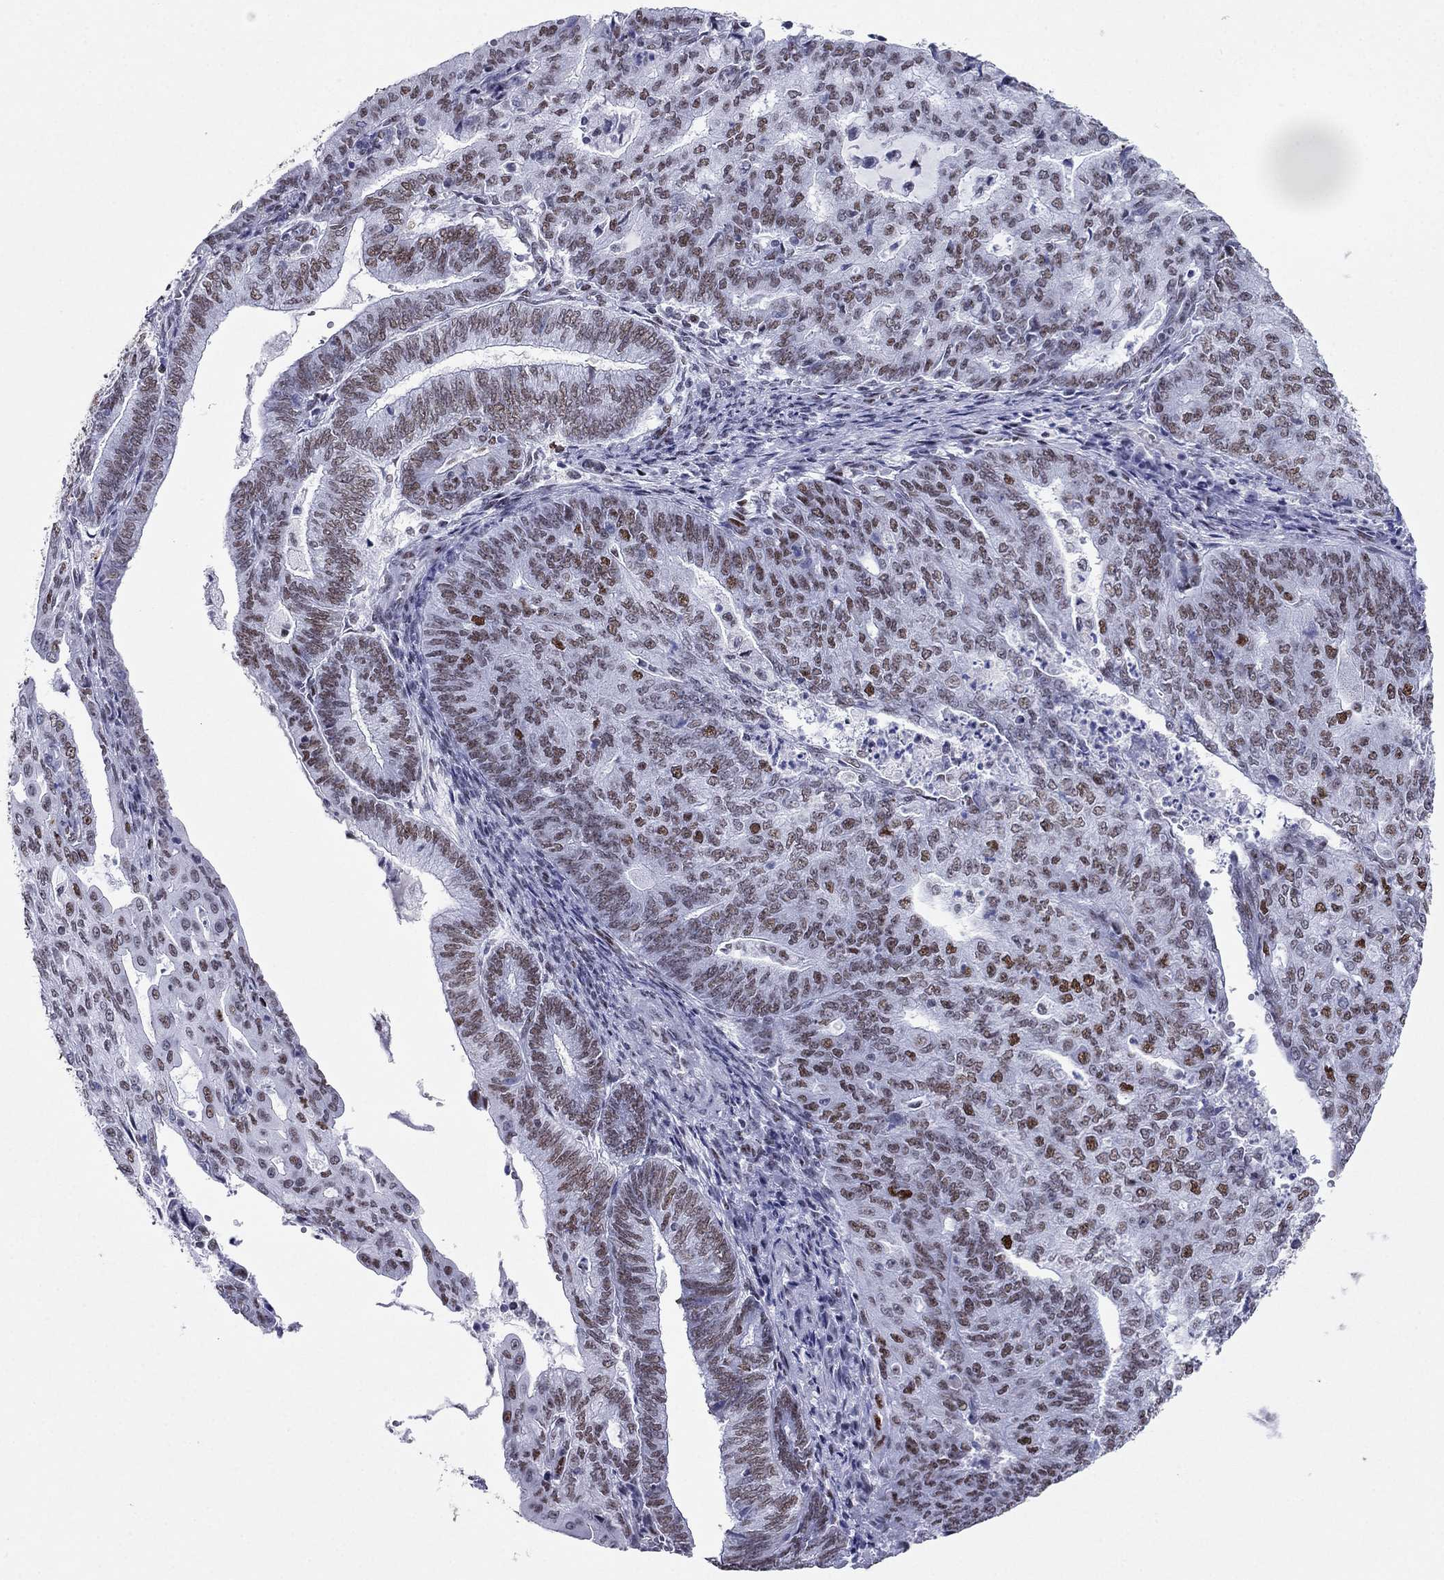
{"staining": {"intensity": "moderate", "quantity": ">75%", "location": "nuclear"}, "tissue": "endometrial cancer", "cell_type": "Tumor cells", "image_type": "cancer", "snomed": [{"axis": "morphology", "description": "Adenocarcinoma, NOS"}, {"axis": "topography", "description": "Endometrium"}], "caption": "There is medium levels of moderate nuclear staining in tumor cells of endometrial cancer, as demonstrated by immunohistochemical staining (brown color).", "gene": "PPM1G", "patient": {"sex": "female", "age": 82}}